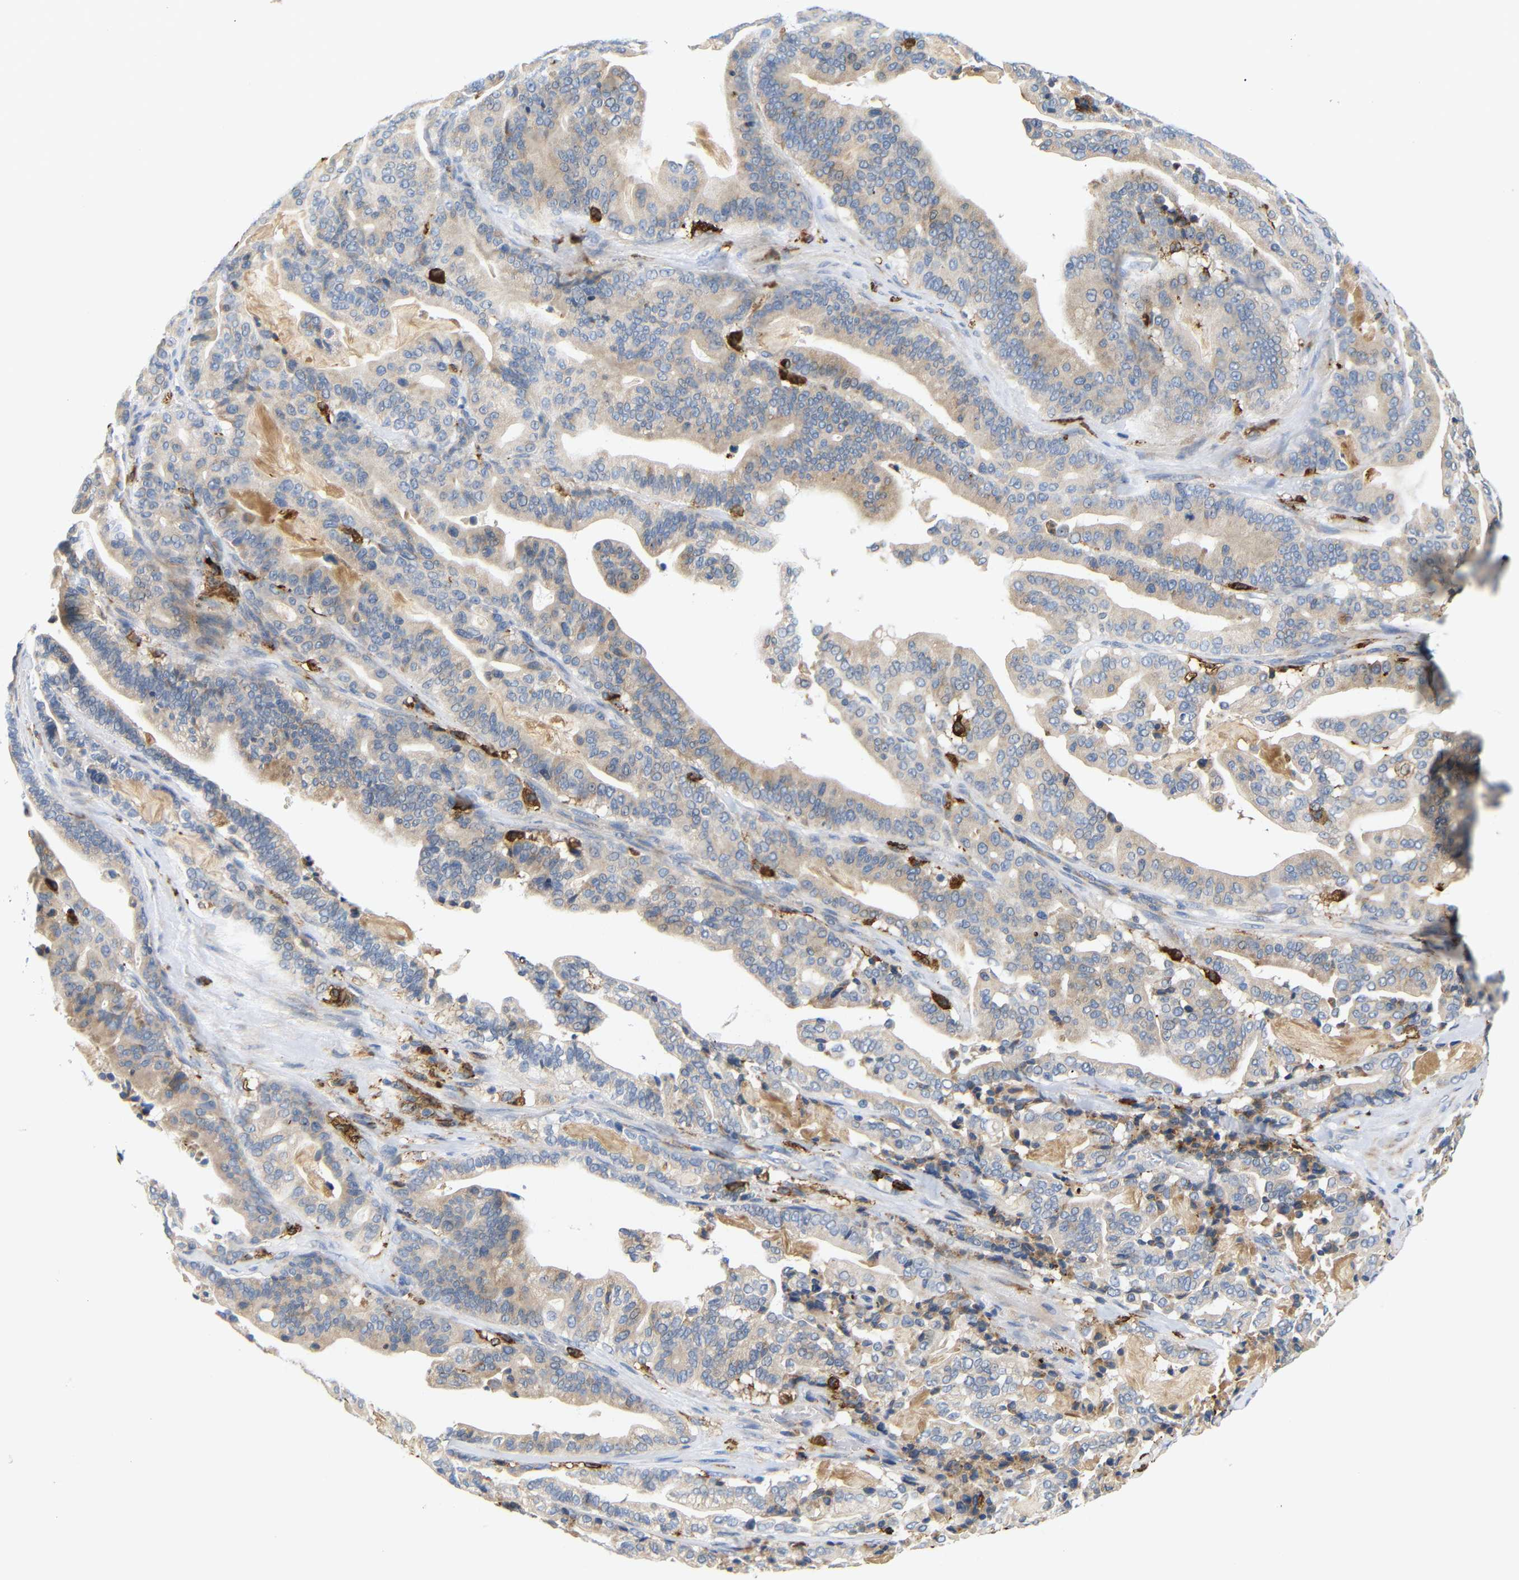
{"staining": {"intensity": "weak", "quantity": ">75%", "location": "cytoplasmic/membranous"}, "tissue": "pancreatic cancer", "cell_type": "Tumor cells", "image_type": "cancer", "snomed": [{"axis": "morphology", "description": "Adenocarcinoma, NOS"}, {"axis": "topography", "description": "Pancreas"}], "caption": "DAB (3,3'-diaminobenzidine) immunohistochemical staining of adenocarcinoma (pancreatic) exhibits weak cytoplasmic/membranous protein positivity in about >75% of tumor cells.", "gene": "HLA-DQB1", "patient": {"sex": "male", "age": 63}}